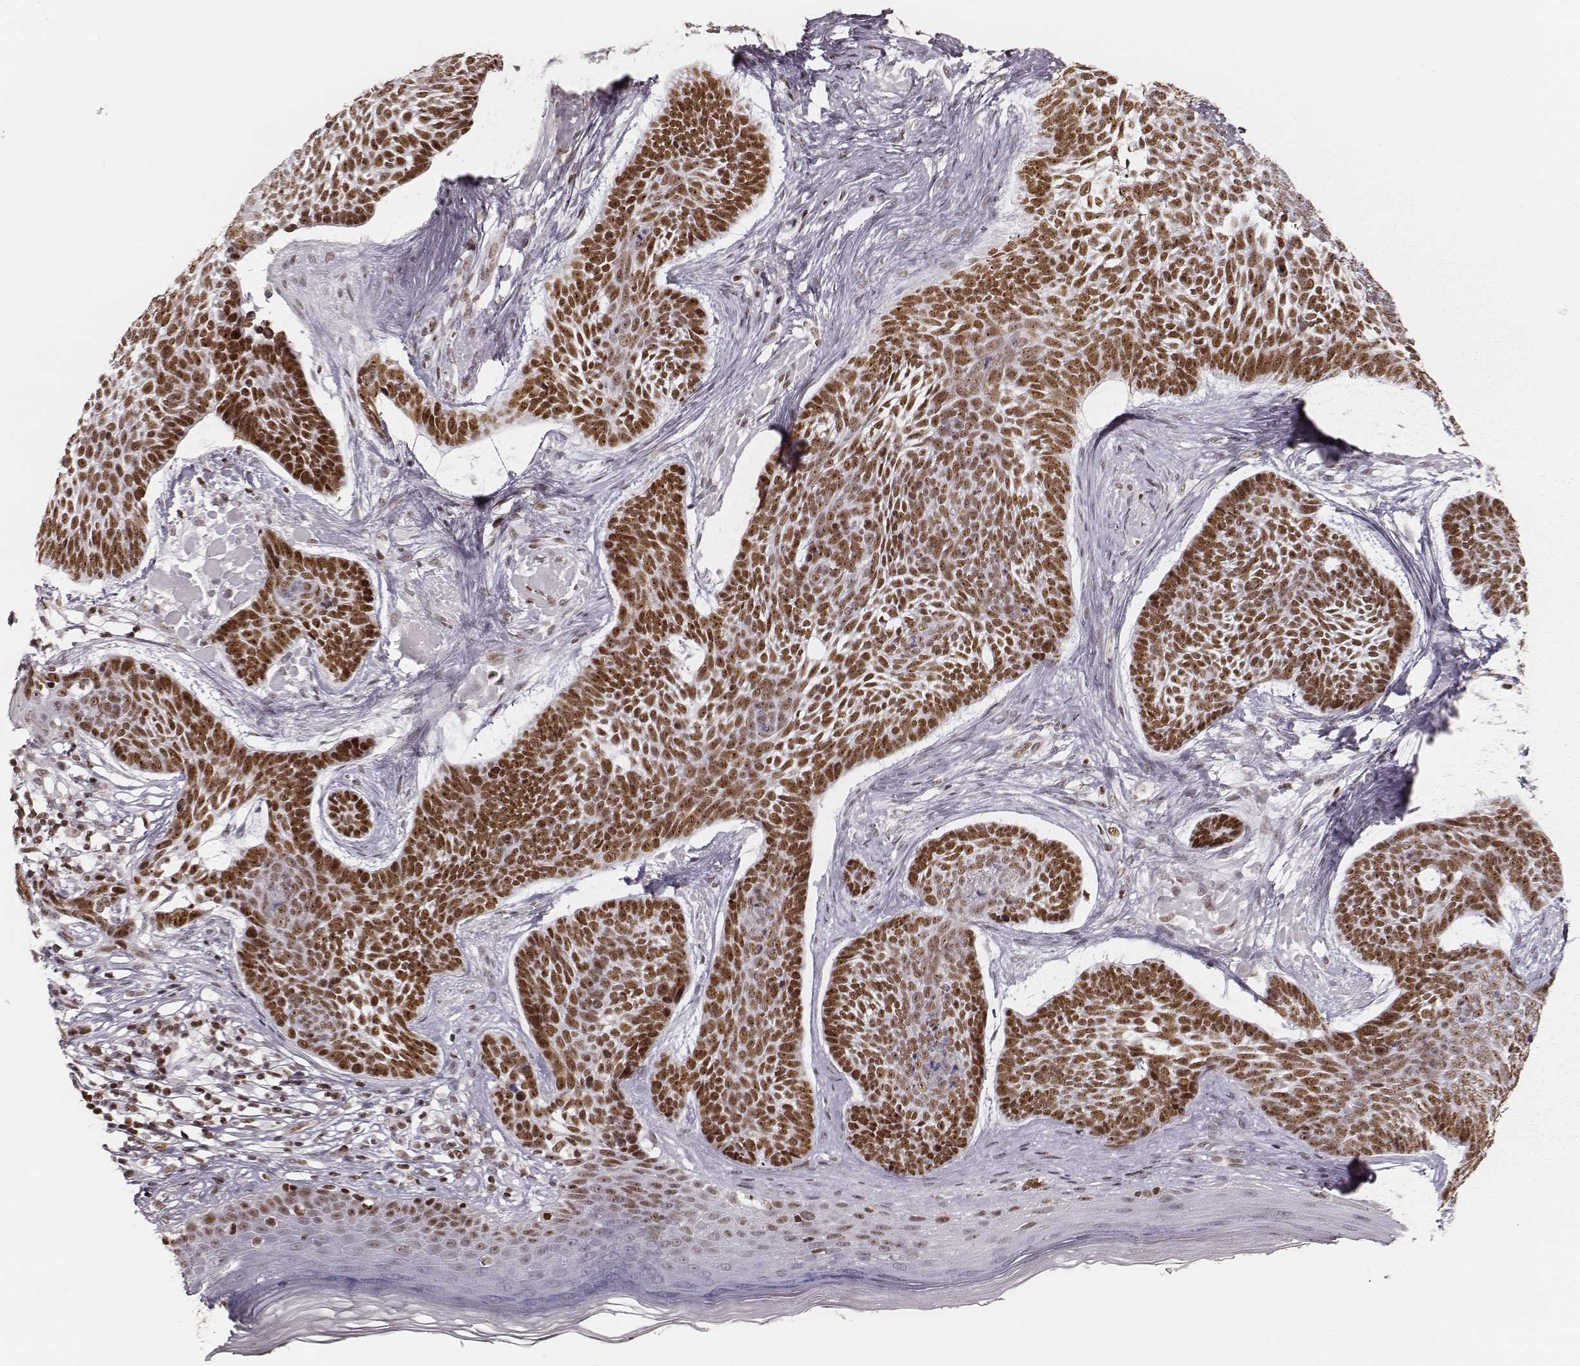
{"staining": {"intensity": "strong", "quantity": ">75%", "location": "nuclear"}, "tissue": "skin cancer", "cell_type": "Tumor cells", "image_type": "cancer", "snomed": [{"axis": "morphology", "description": "Basal cell carcinoma"}, {"axis": "topography", "description": "Skin"}], "caption": "Immunohistochemistry image of neoplastic tissue: human skin cancer (basal cell carcinoma) stained using immunohistochemistry (IHC) exhibits high levels of strong protein expression localized specifically in the nuclear of tumor cells, appearing as a nuclear brown color.", "gene": "PARP1", "patient": {"sex": "male", "age": 85}}